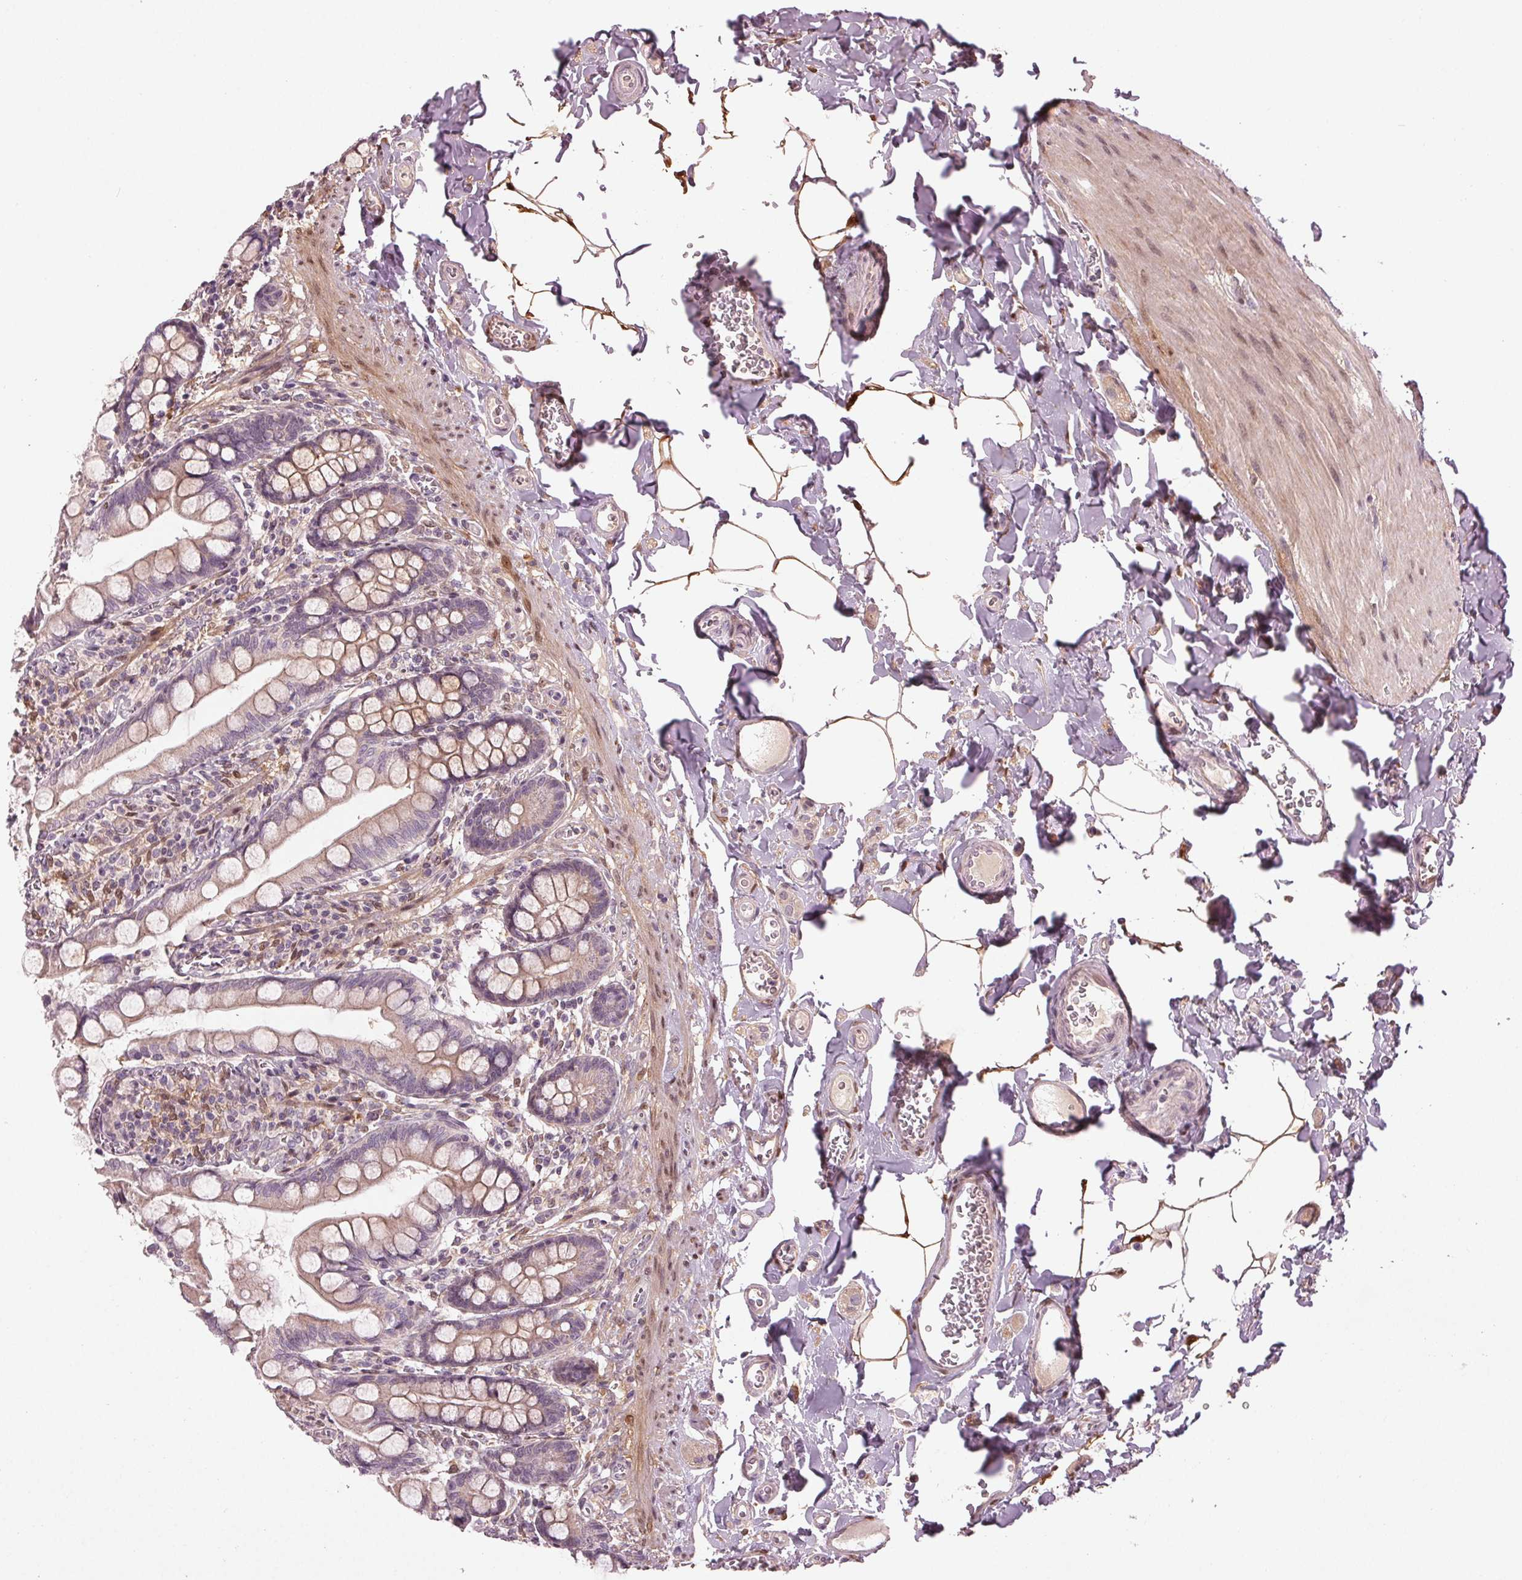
{"staining": {"intensity": "moderate", "quantity": "25%-75%", "location": "cytoplasmic/membranous"}, "tissue": "small intestine", "cell_type": "Glandular cells", "image_type": "normal", "snomed": [{"axis": "morphology", "description": "Normal tissue, NOS"}, {"axis": "topography", "description": "Small intestine"}], "caption": "A brown stain shows moderate cytoplasmic/membranous expression of a protein in glandular cells of unremarkable small intestine. Nuclei are stained in blue.", "gene": "ZNF605", "patient": {"sex": "female", "age": 56}}